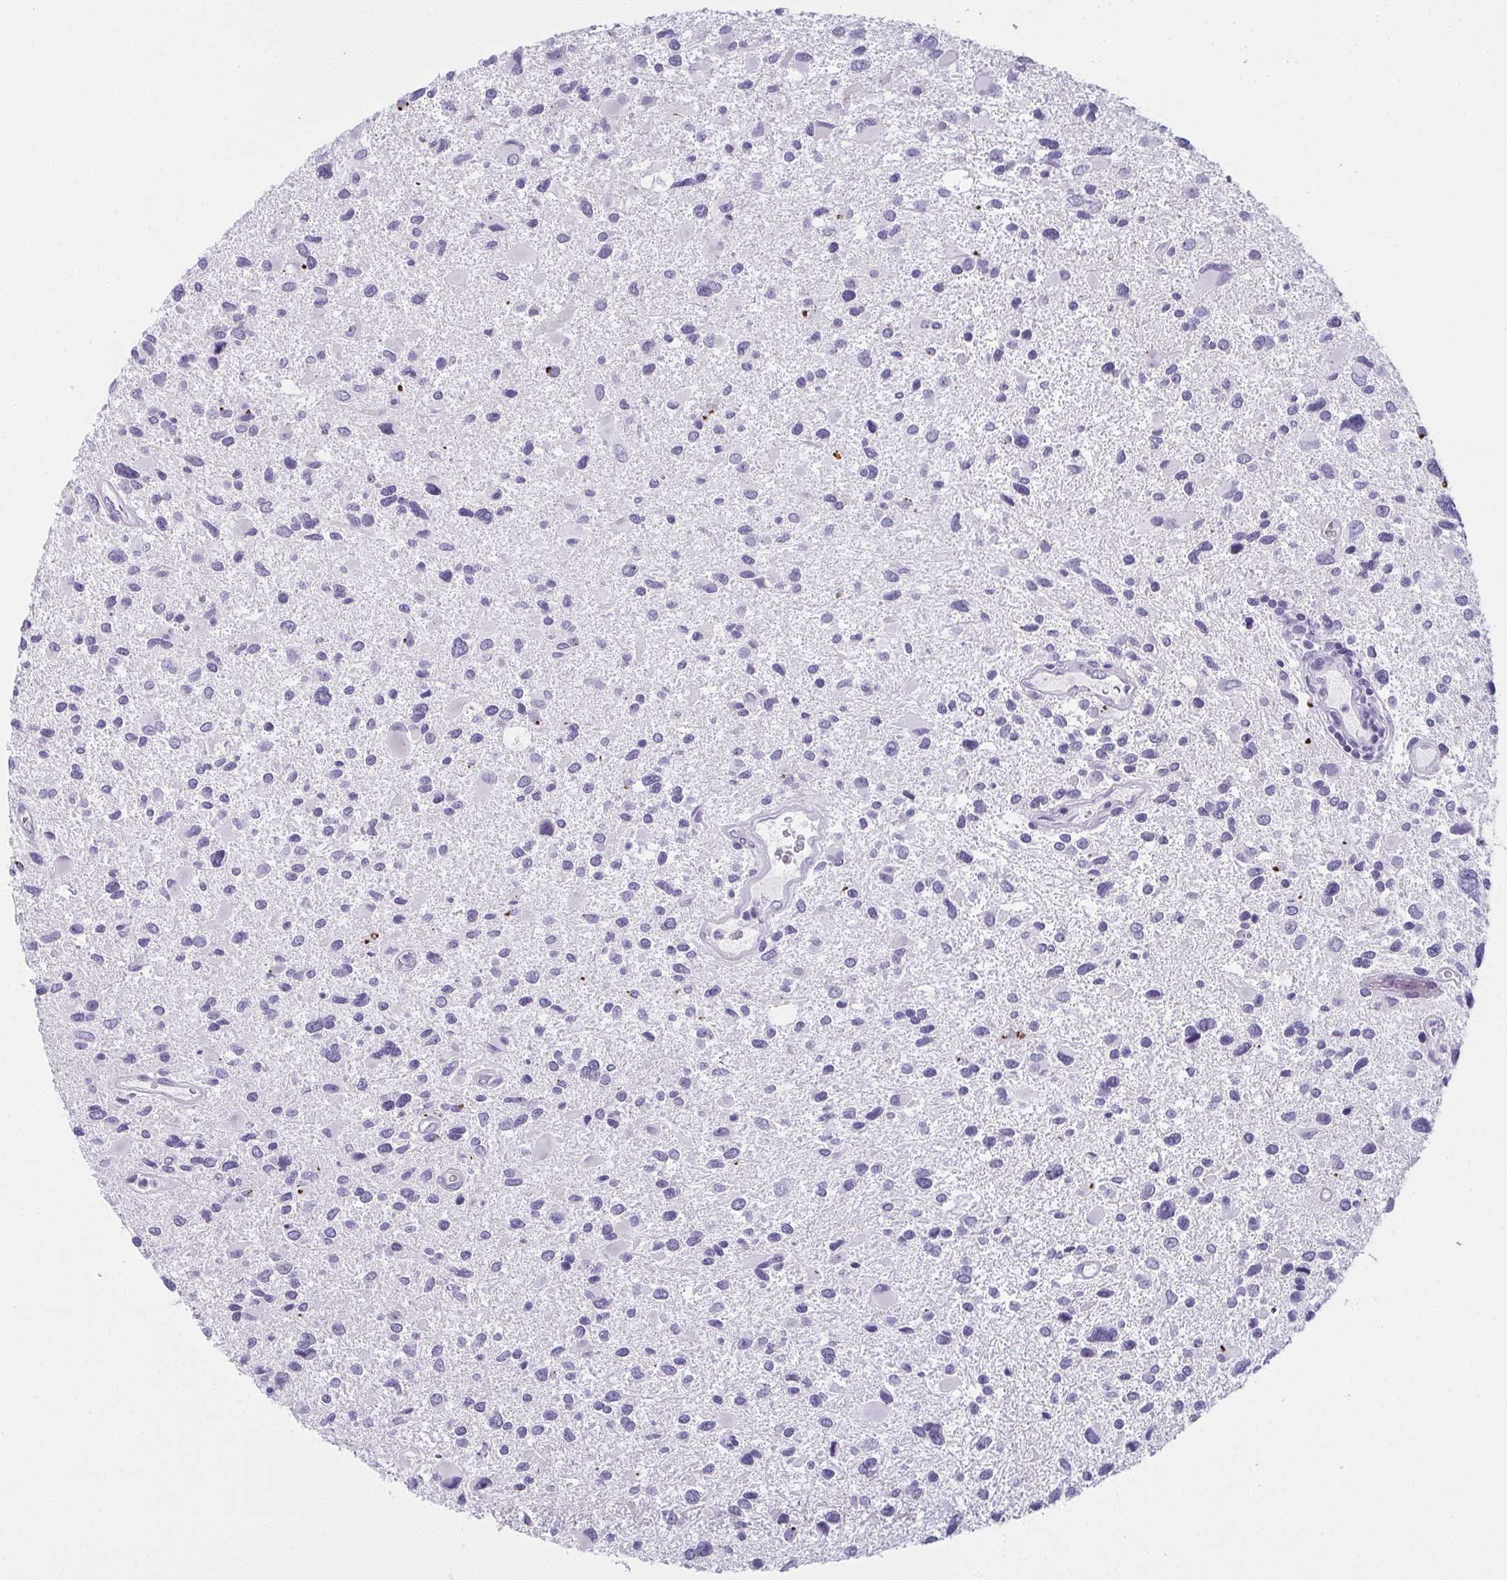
{"staining": {"intensity": "negative", "quantity": "none", "location": "none"}, "tissue": "glioma", "cell_type": "Tumor cells", "image_type": "cancer", "snomed": [{"axis": "morphology", "description": "Glioma, malignant, Low grade"}, {"axis": "topography", "description": "Brain"}], "caption": "Low-grade glioma (malignant) was stained to show a protein in brown. There is no significant expression in tumor cells. Nuclei are stained in blue.", "gene": "MOBP", "patient": {"sex": "female", "age": 32}}